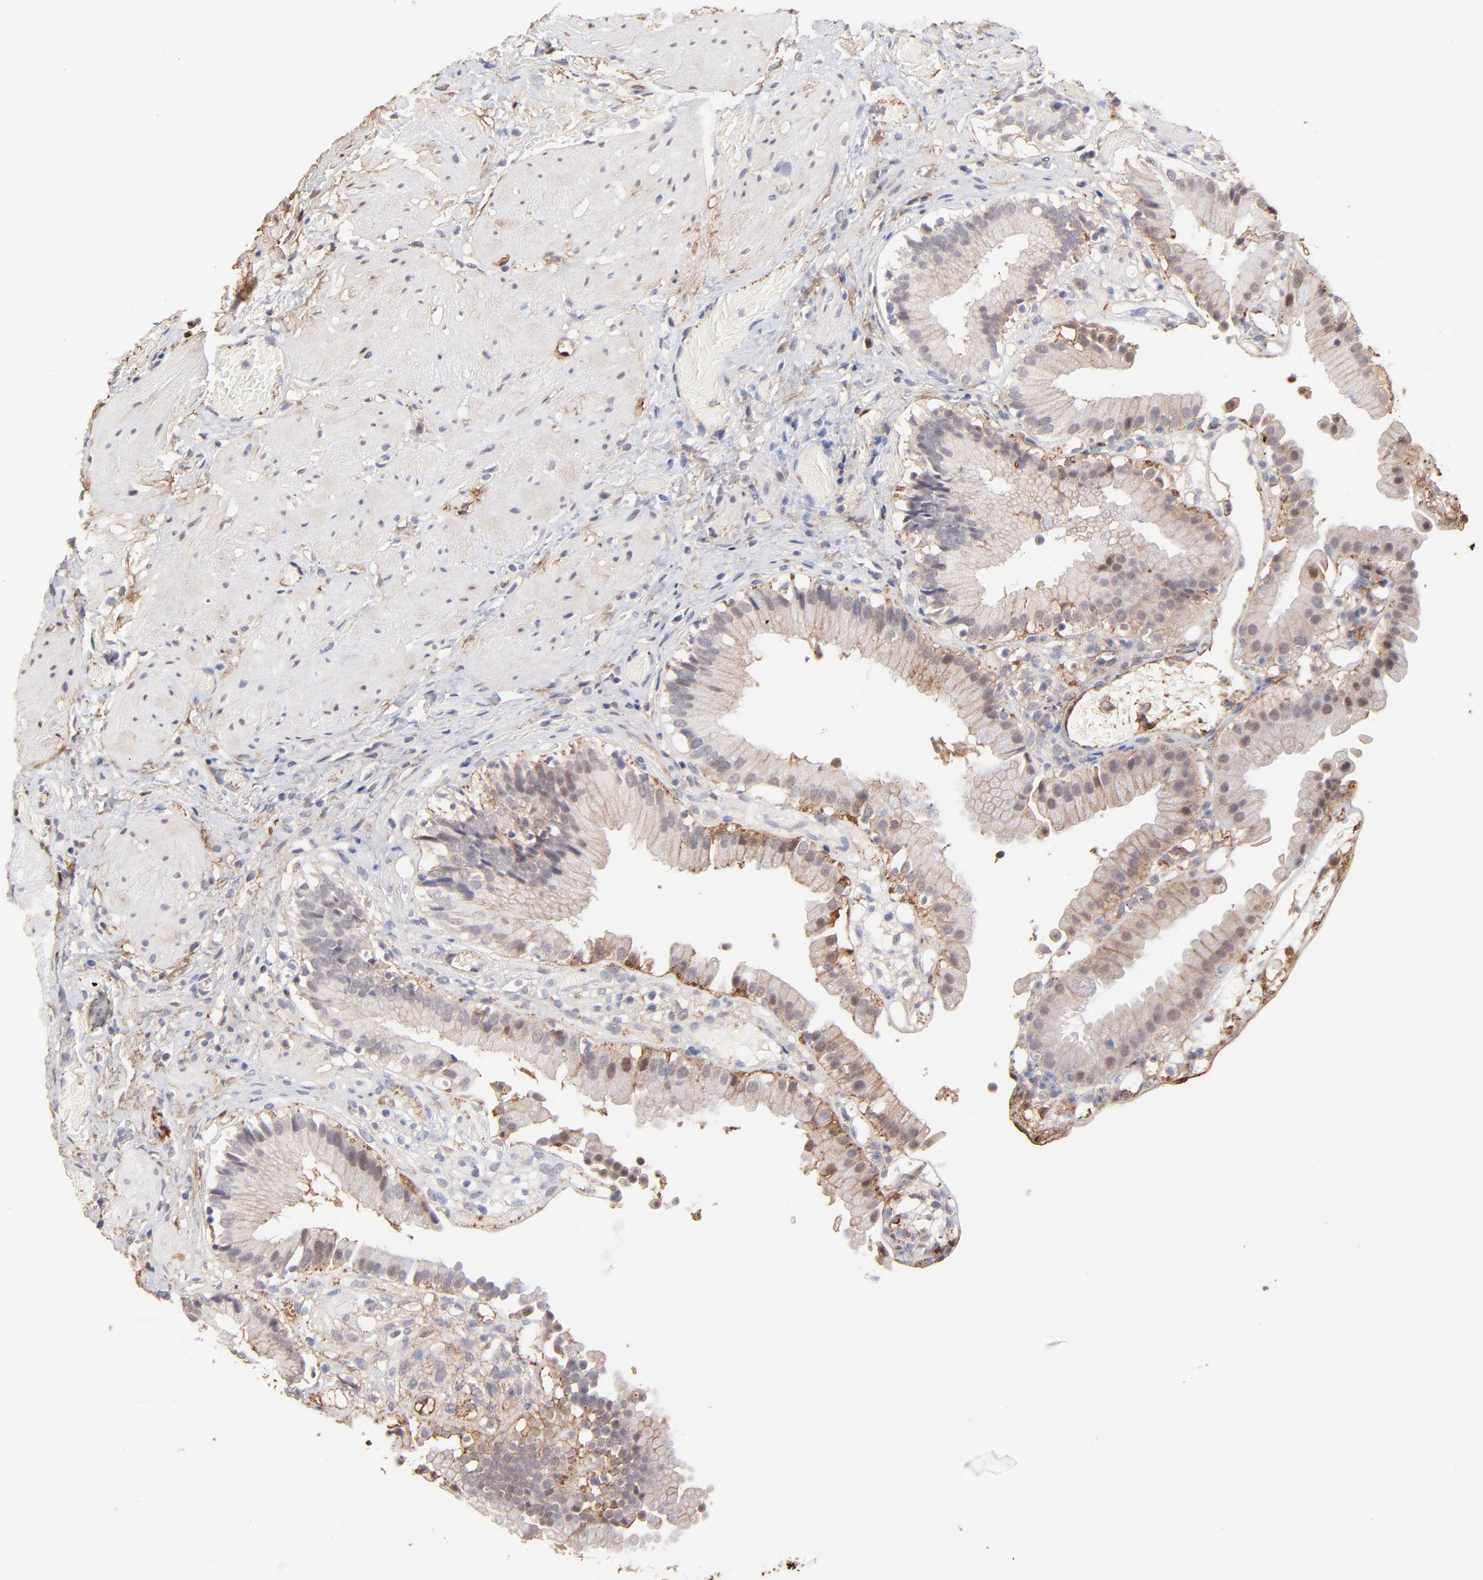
{"staining": {"intensity": "moderate", "quantity": "25%-75%", "location": "cytoplasmic/membranous,nuclear"}, "tissue": "gallbladder", "cell_type": "Glandular cells", "image_type": "normal", "snomed": [{"axis": "morphology", "description": "Normal tissue, NOS"}, {"axis": "topography", "description": "Gallbladder"}], "caption": "Protein staining reveals moderate cytoplasmic/membranous,nuclear expression in about 25%-75% of glandular cells in unremarkable gallbladder. (DAB (3,3'-diaminobenzidine) IHC with brightfield microscopy, high magnification).", "gene": "PSMD14", "patient": {"sex": "male", "age": 65}}